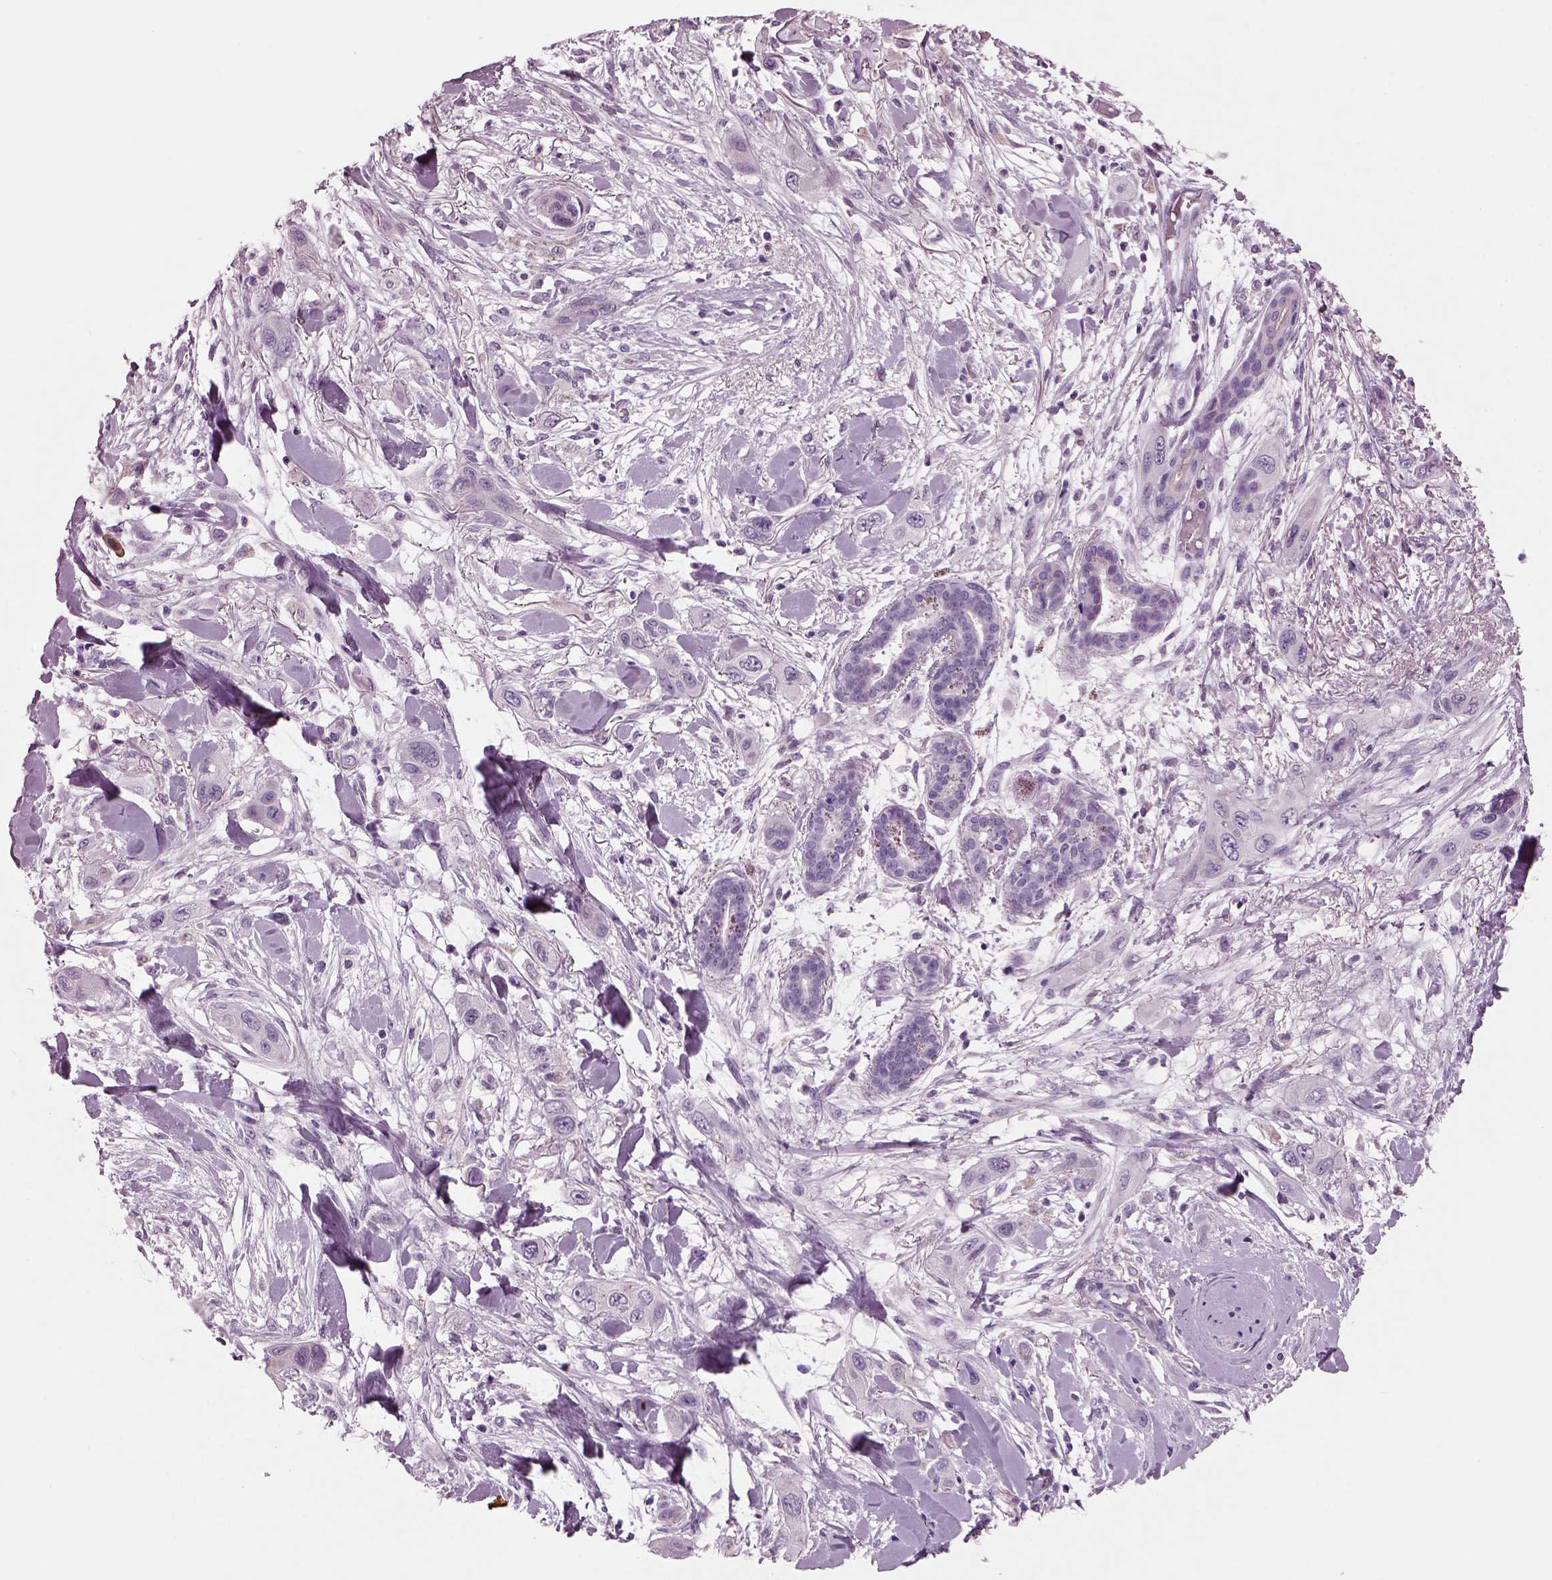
{"staining": {"intensity": "negative", "quantity": "none", "location": "none"}, "tissue": "skin cancer", "cell_type": "Tumor cells", "image_type": "cancer", "snomed": [{"axis": "morphology", "description": "Squamous cell carcinoma, NOS"}, {"axis": "topography", "description": "Skin"}], "caption": "Tumor cells show no significant protein staining in squamous cell carcinoma (skin).", "gene": "PRR9", "patient": {"sex": "male", "age": 79}}